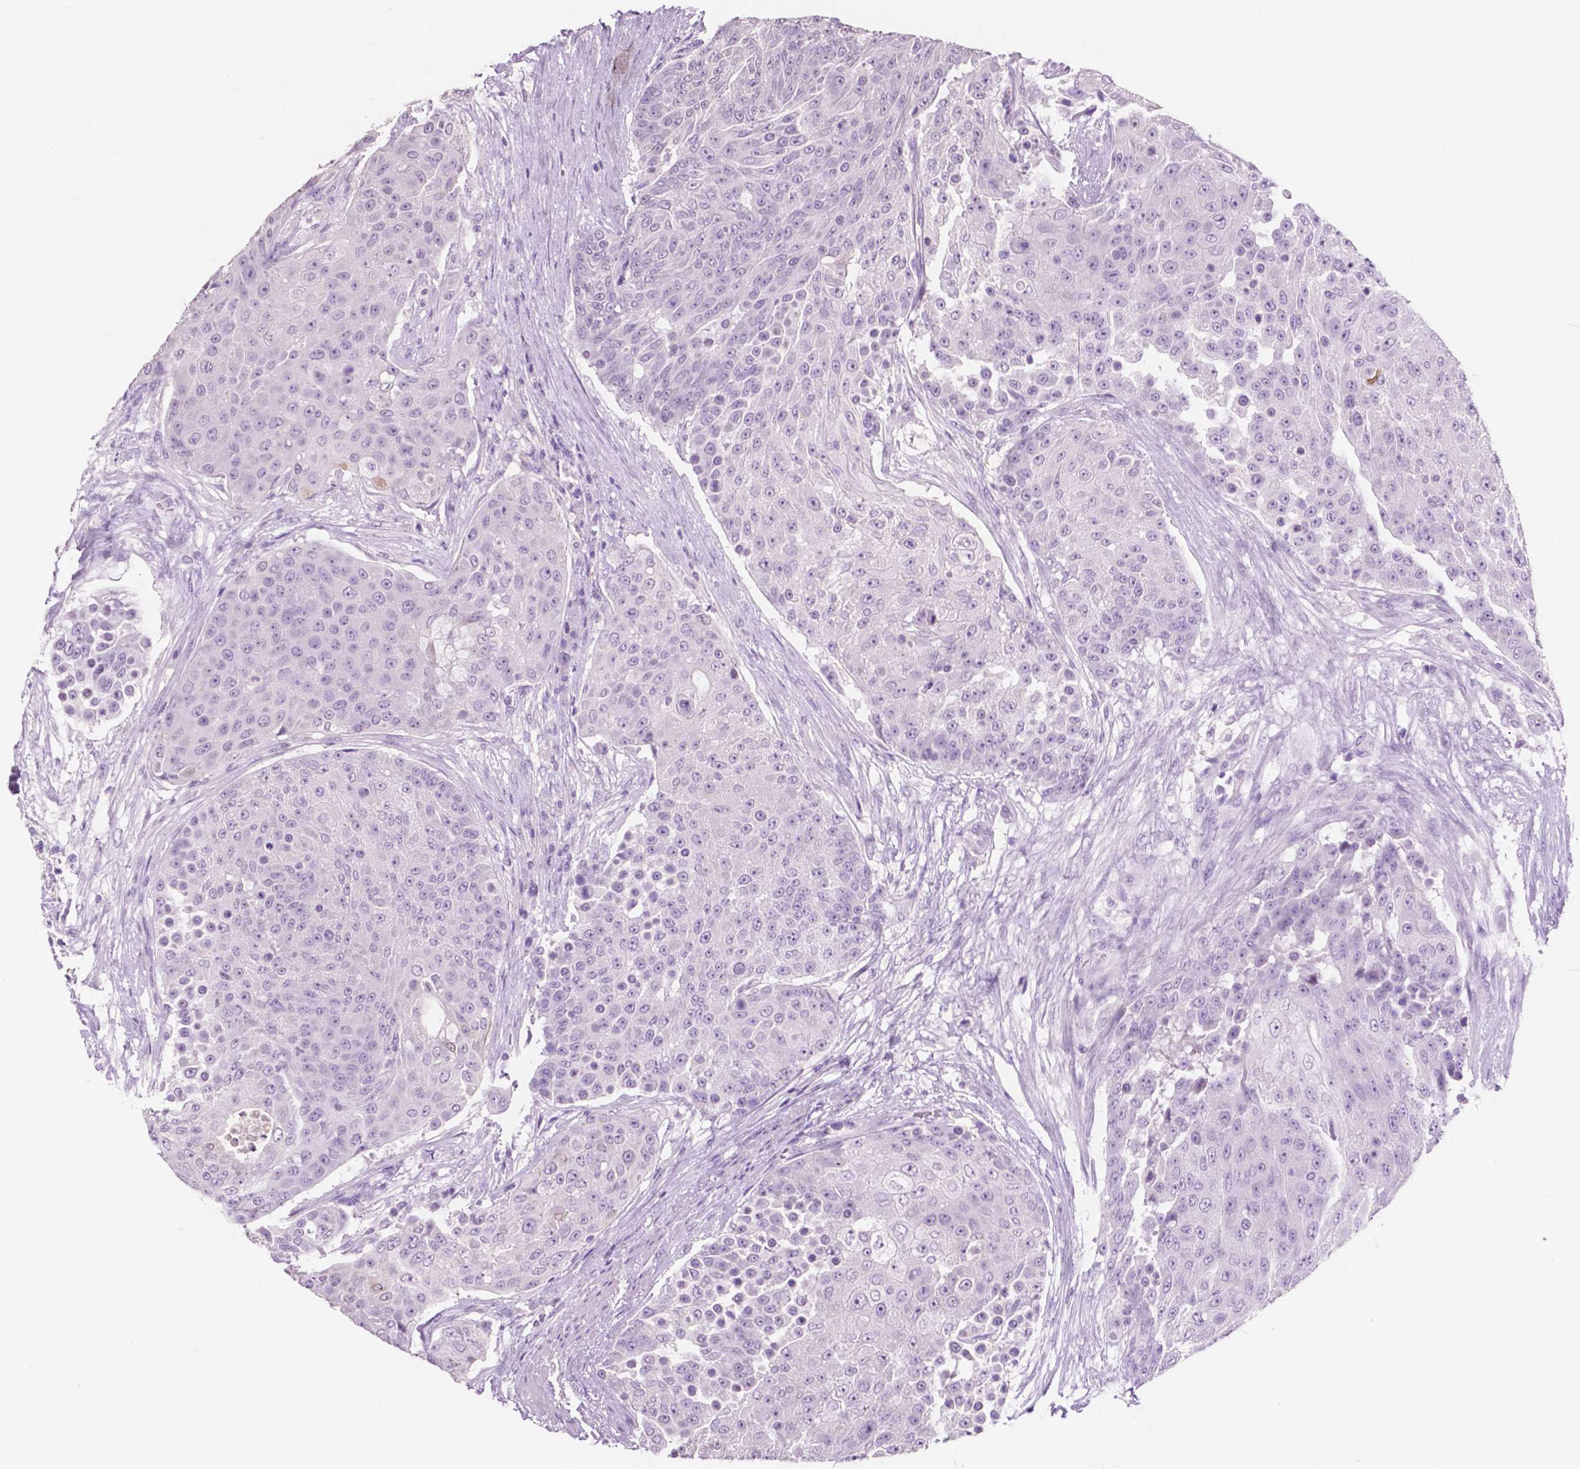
{"staining": {"intensity": "negative", "quantity": "none", "location": "none"}, "tissue": "urothelial cancer", "cell_type": "Tumor cells", "image_type": "cancer", "snomed": [{"axis": "morphology", "description": "Urothelial carcinoma, High grade"}, {"axis": "topography", "description": "Urinary bladder"}], "caption": "A micrograph of urothelial cancer stained for a protein exhibits no brown staining in tumor cells.", "gene": "IDO1", "patient": {"sex": "female", "age": 63}}